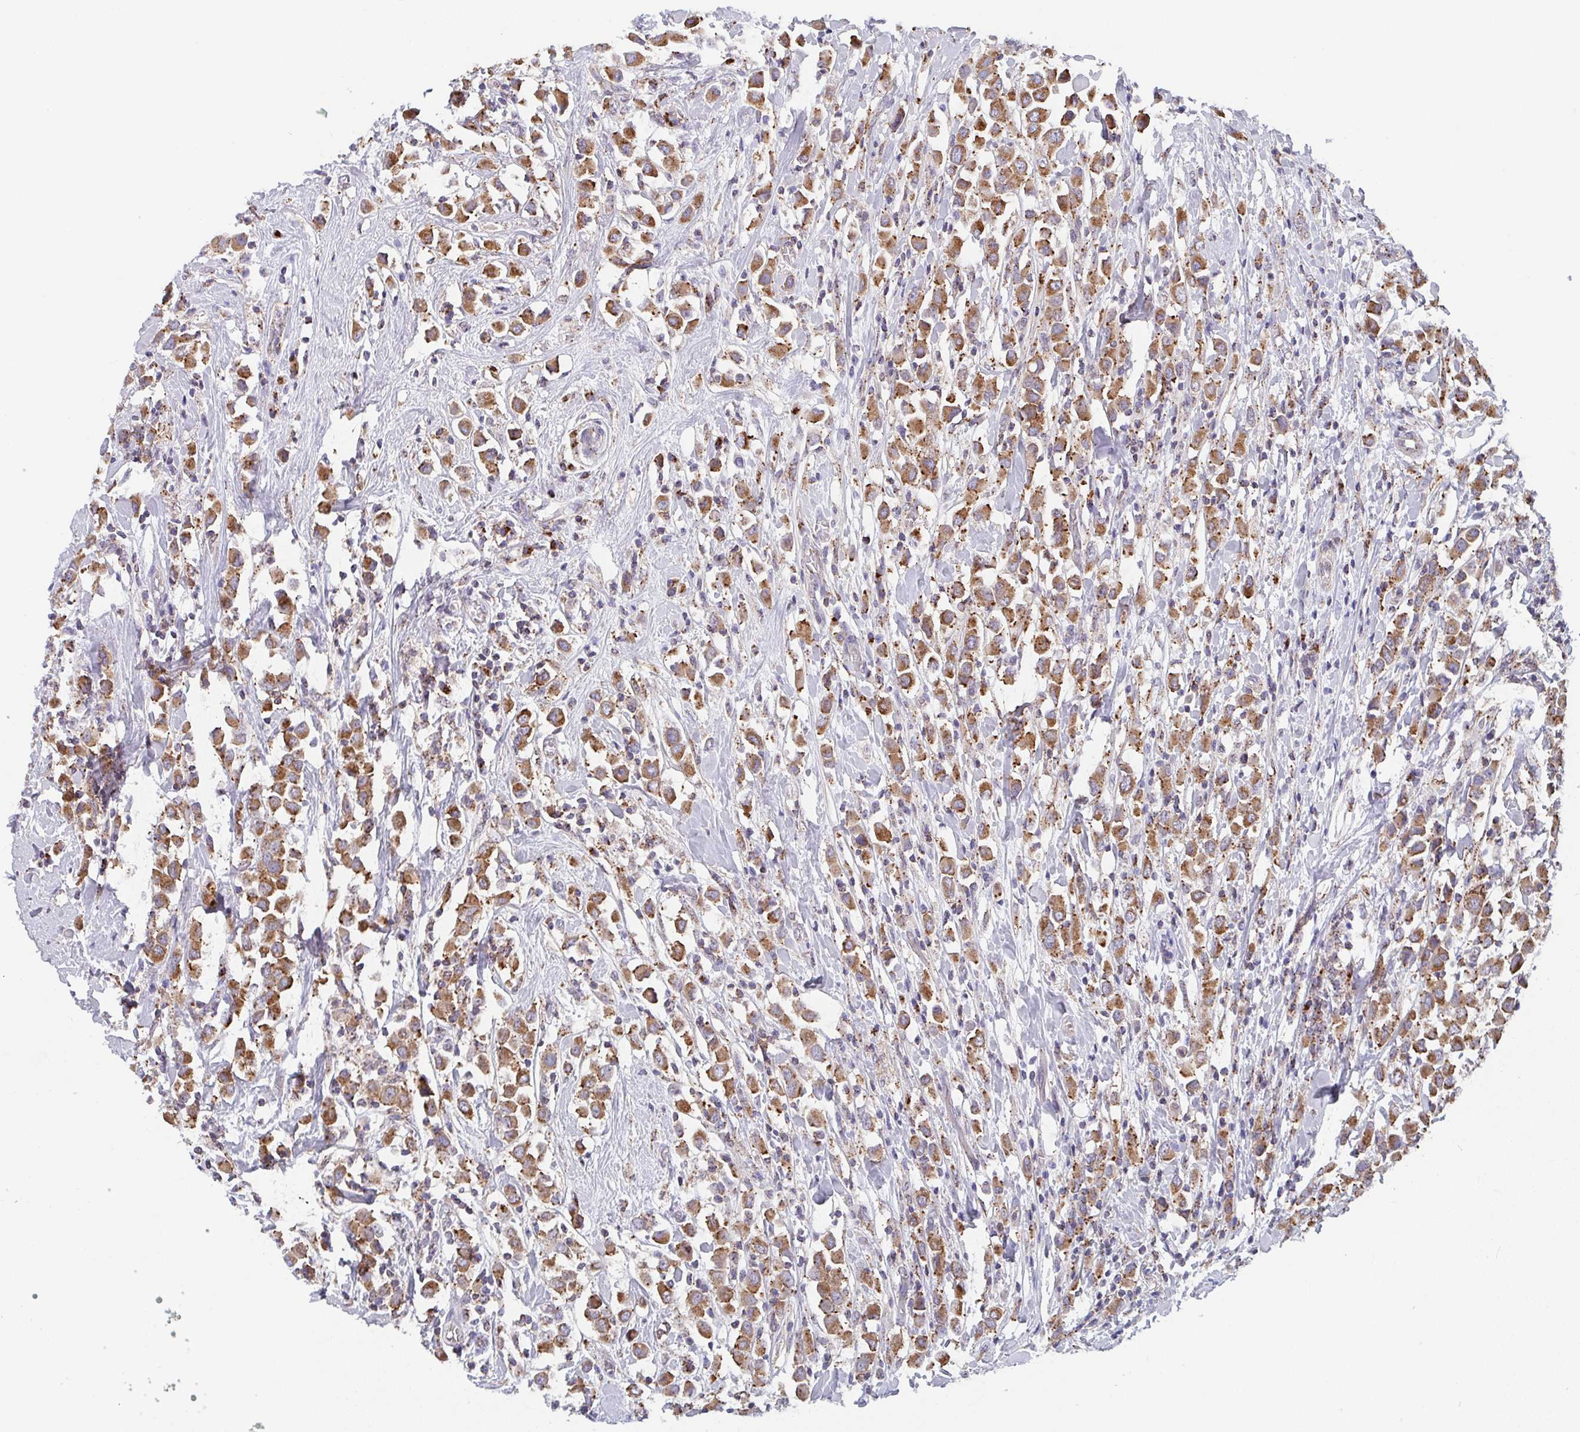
{"staining": {"intensity": "moderate", "quantity": ">75%", "location": "cytoplasmic/membranous"}, "tissue": "breast cancer", "cell_type": "Tumor cells", "image_type": "cancer", "snomed": [{"axis": "morphology", "description": "Duct carcinoma"}, {"axis": "topography", "description": "Breast"}], "caption": "Tumor cells exhibit medium levels of moderate cytoplasmic/membranous staining in about >75% of cells in human breast invasive ductal carcinoma.", "gene": "PROSER3", "patient": {"sex": "female", "age": 61}}